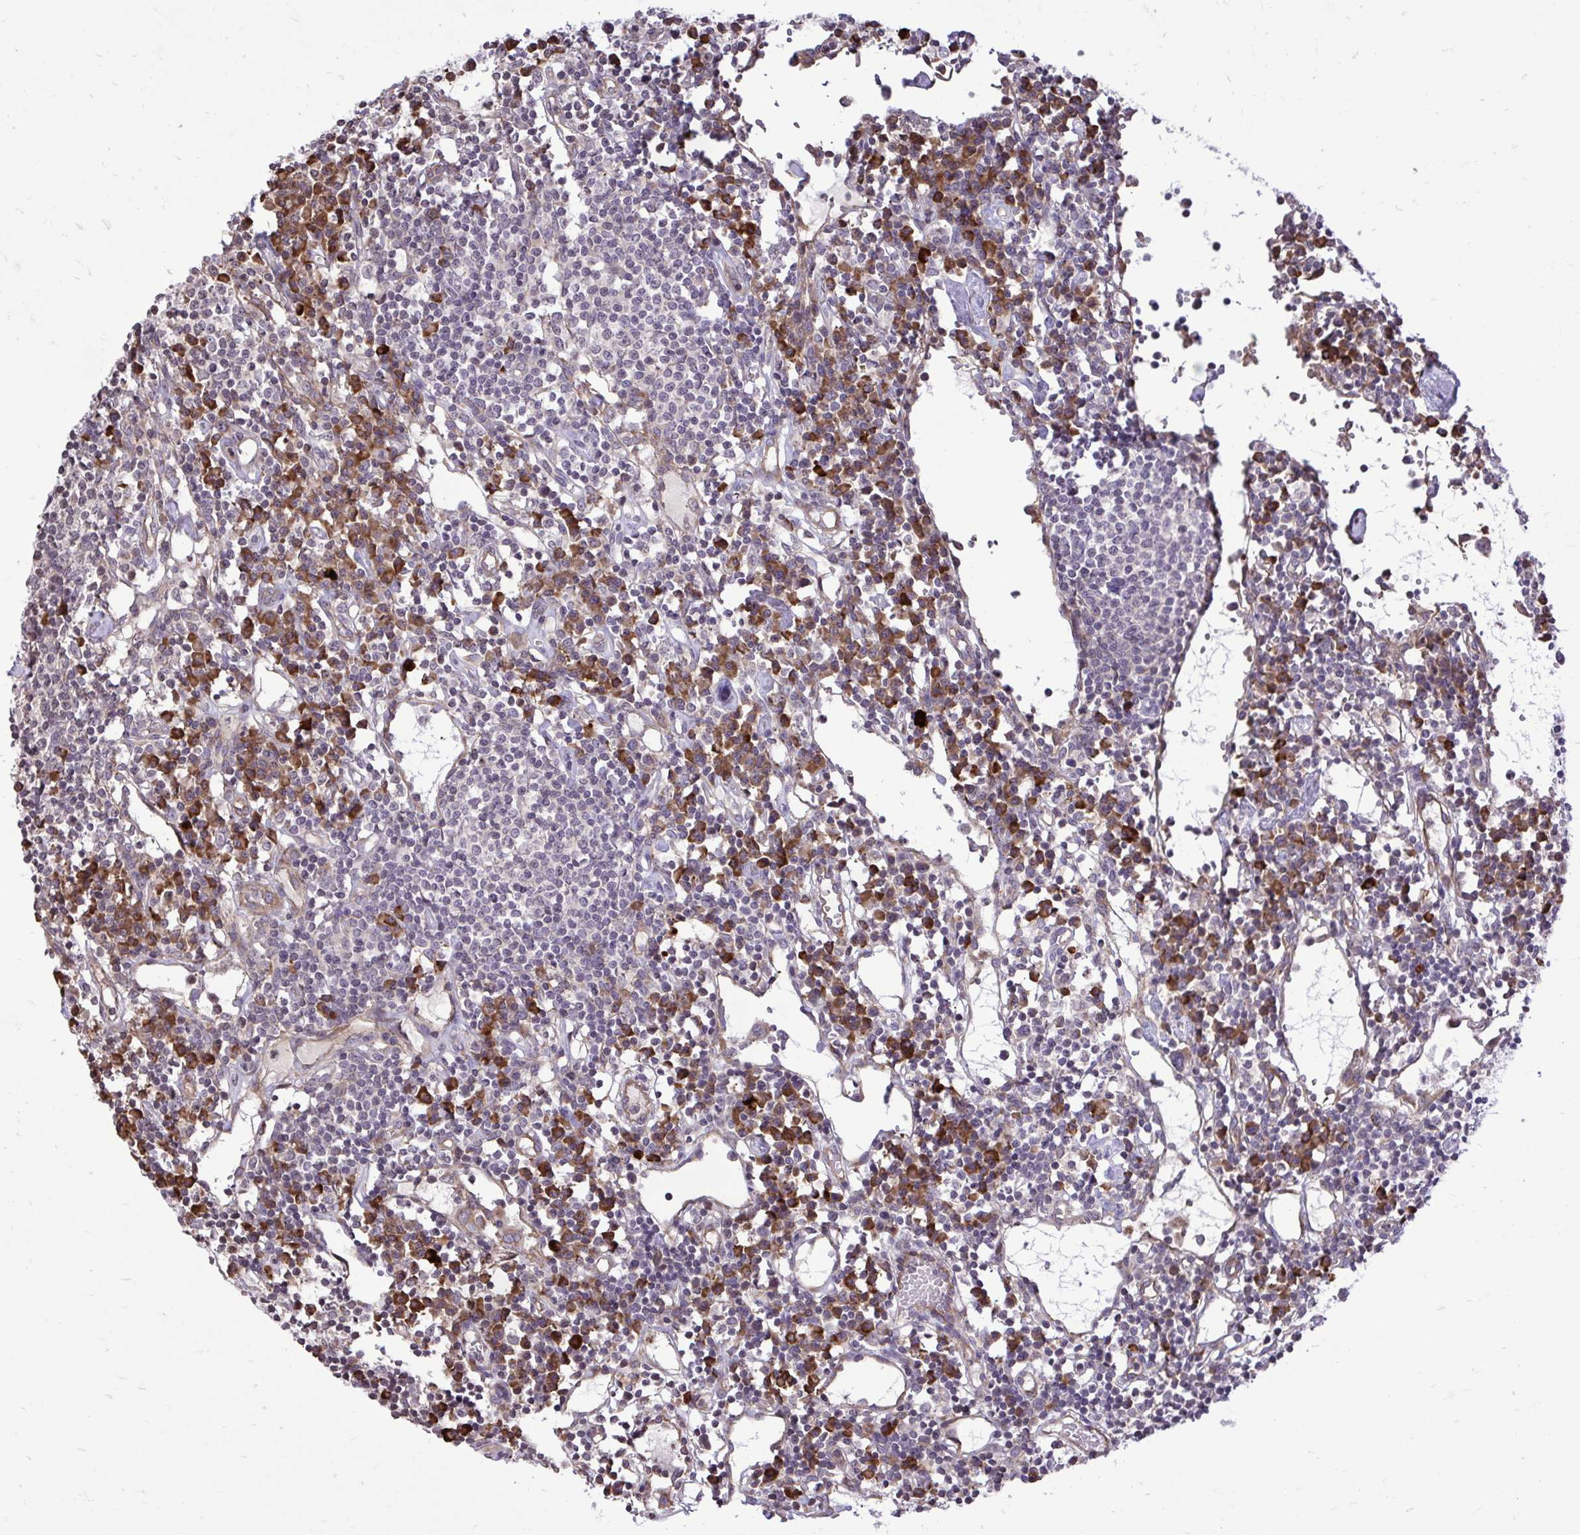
{"staining": {"intensity": "strong", "quantity": "<25%", "location": "cytoplasmic/membranous"}, "tissue": "lymph node", "cell_type": "Germinal center cells", "image_type": "normal", "snomed": [{"axis": "morphology", "description": "Normal tissue, NOS"}, {"axis": "topography", "description": "Lymph node"}], "caption": "Approximately <25% of germinal center cells in normal lymph node exhibit strong cytoplasmic/membranous protein expression as visualized by brown immunohistochemical staining.", "gene": "METTL9", "patient": {"sex": "female", "age": 78}}